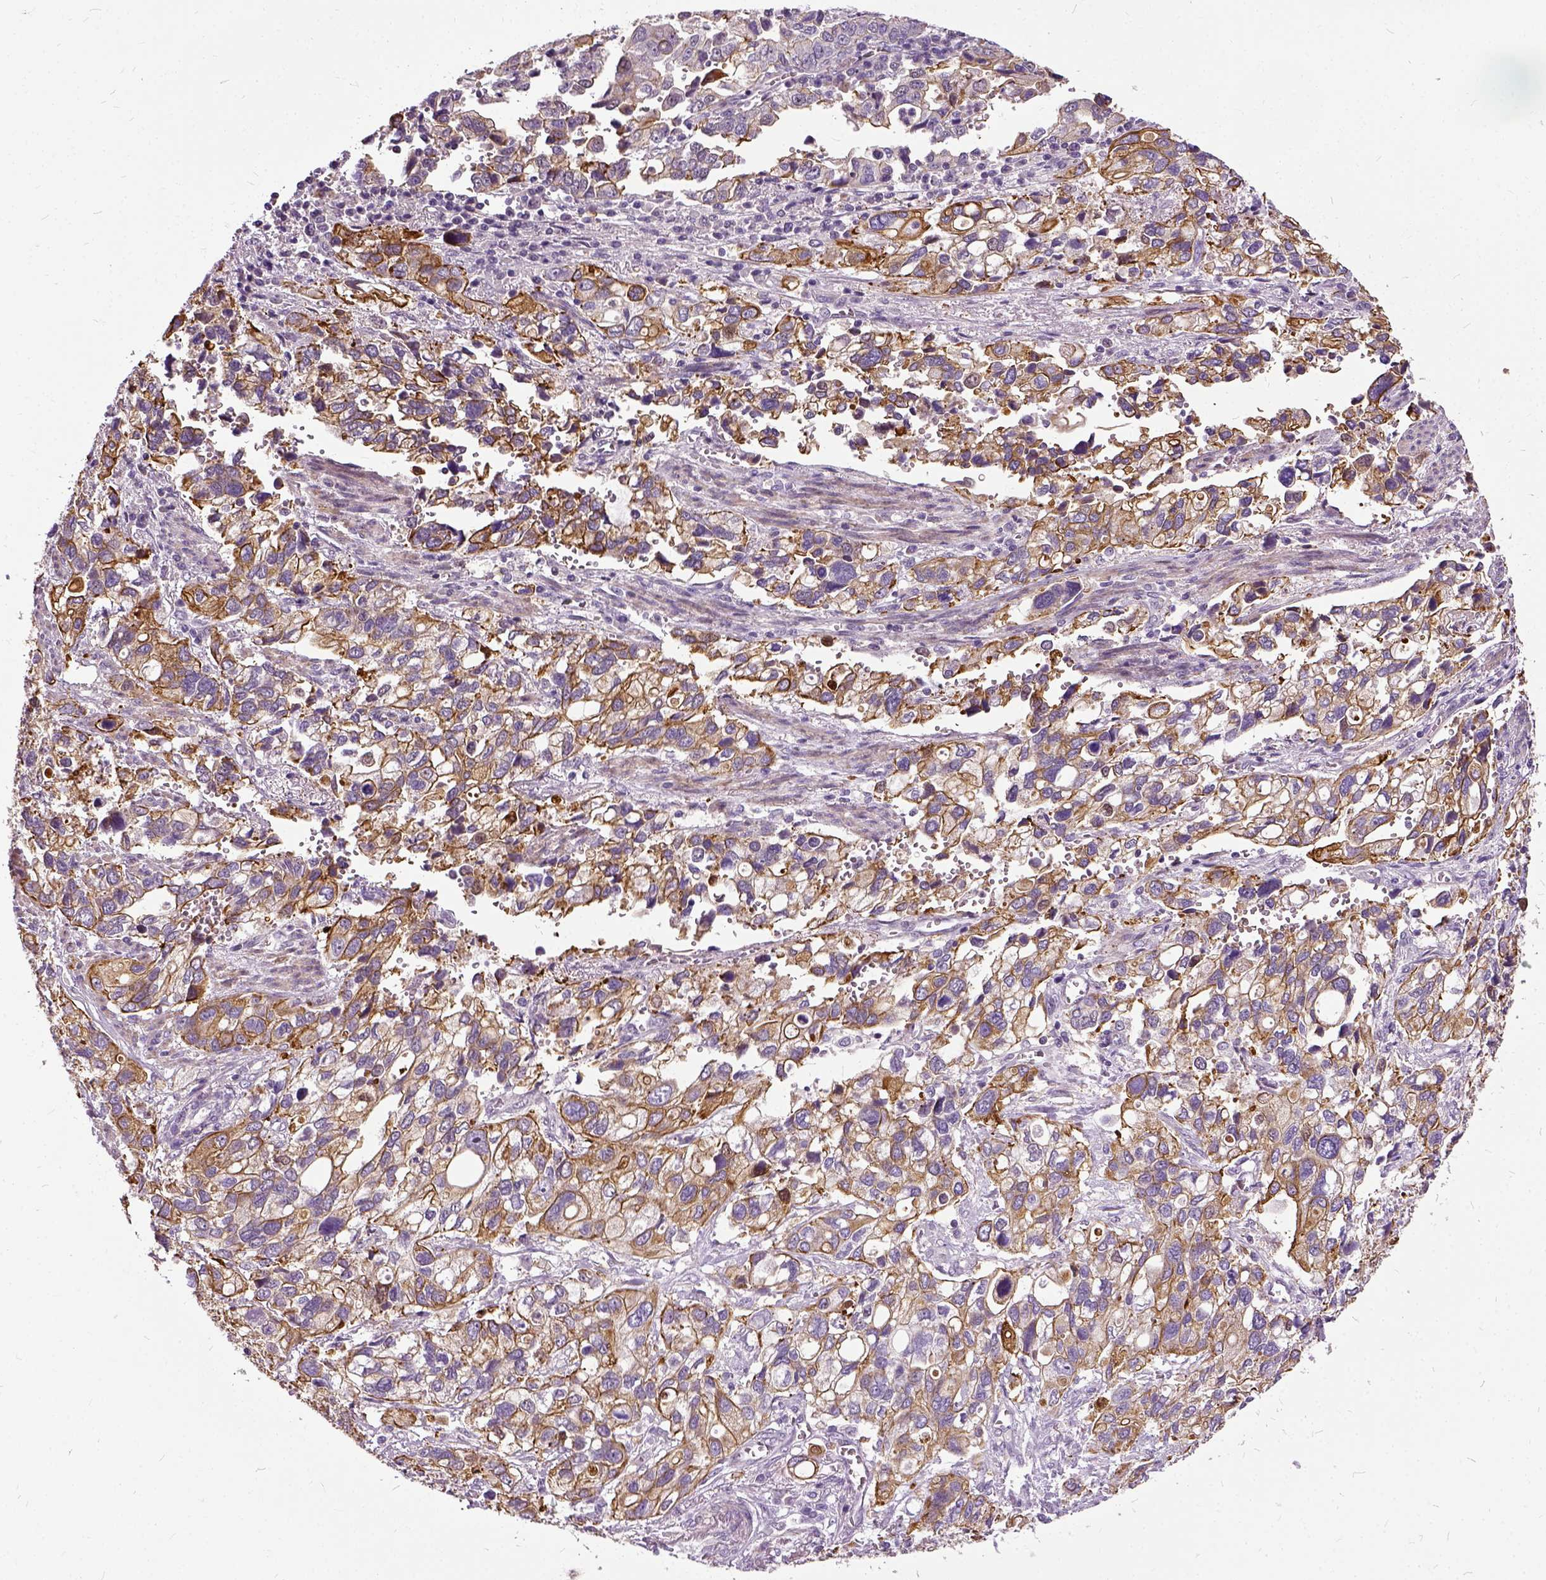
{"staining": {"intensity": "moderate", "quantity": ">75%", "location": "cytoplasmic/membranous"}, "tissue": "stomach cancer", "cell_type": "Tumor cells", "image_type": "cancer", "snomed": [{"axis": "morphology", "description": "Adenocarcinoma, NOS"}, {"axis": "topography", "description": "Stomach, upper"}], "caption": "Stomach cancer (adenocarcinoma) tissue exhibits moderate cytoplasmic/membranous positivity in approximately >75% of tumor cells, visualized by immunohistochemistry.", "gene": "ILRUN", "patient": {"sex": "female", "age": 81}}